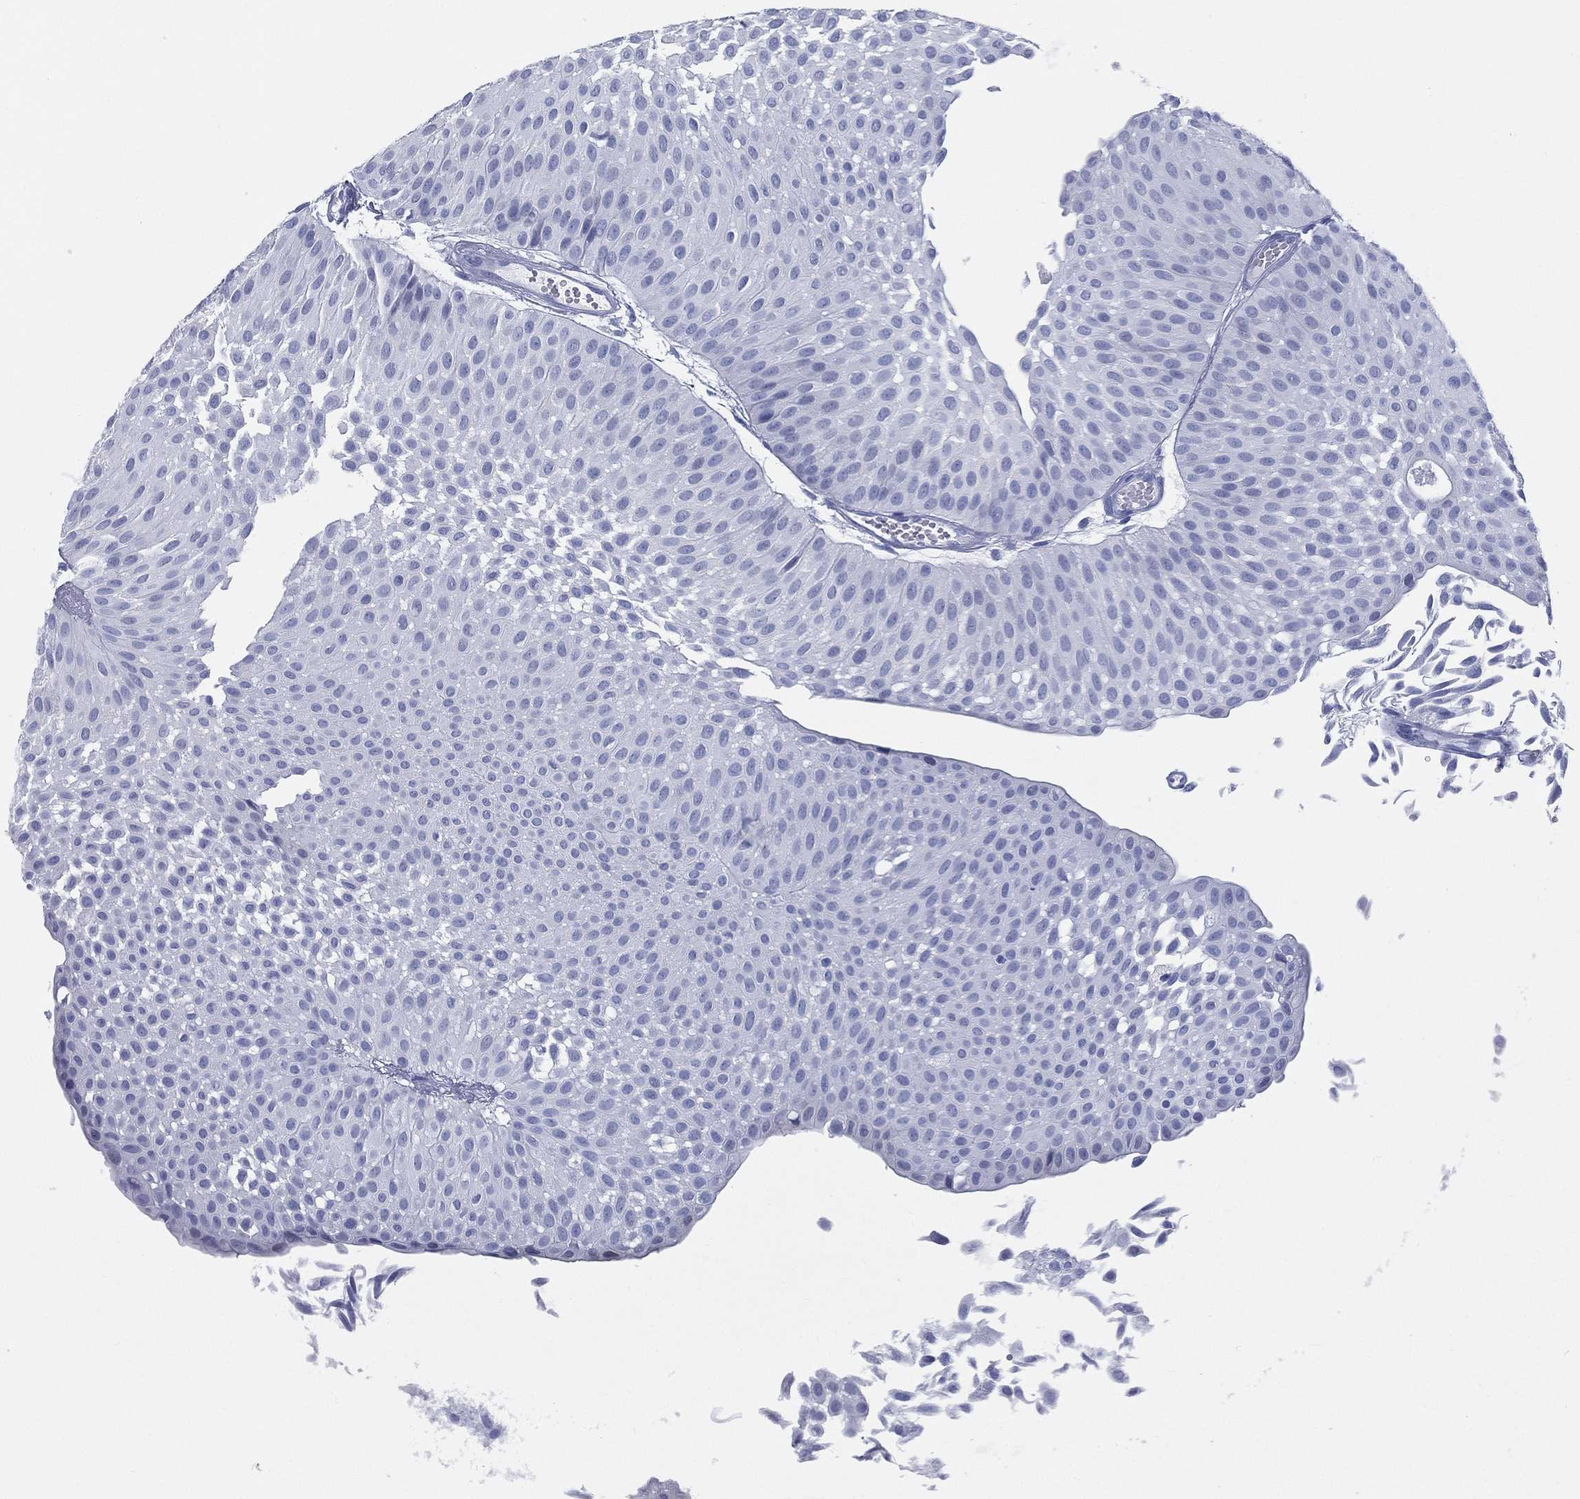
{"staining": {"intensity": "negative", "quantity": "none", "location": "none"}, "tissue": "urothelial cancer", "cell_type": "Tumor cells", "image_type": "cancer", "snomed": [{"axis": "morphology", "description": "Urothelial carcinoma, Low grade"}, {"axis": "topography", "description": "Urinary bladder"}], "caption": "Urothelial carcinoma (low-grade) was stained to show a protein in brown. There is no significant positivity in tumor cells. (Brightfield microscopy of DAB (3,3'-diaminobenzidine) IHC at high magnification).", "gene": "TMEM252", "patient": {"sex": "male", "age": 64}}